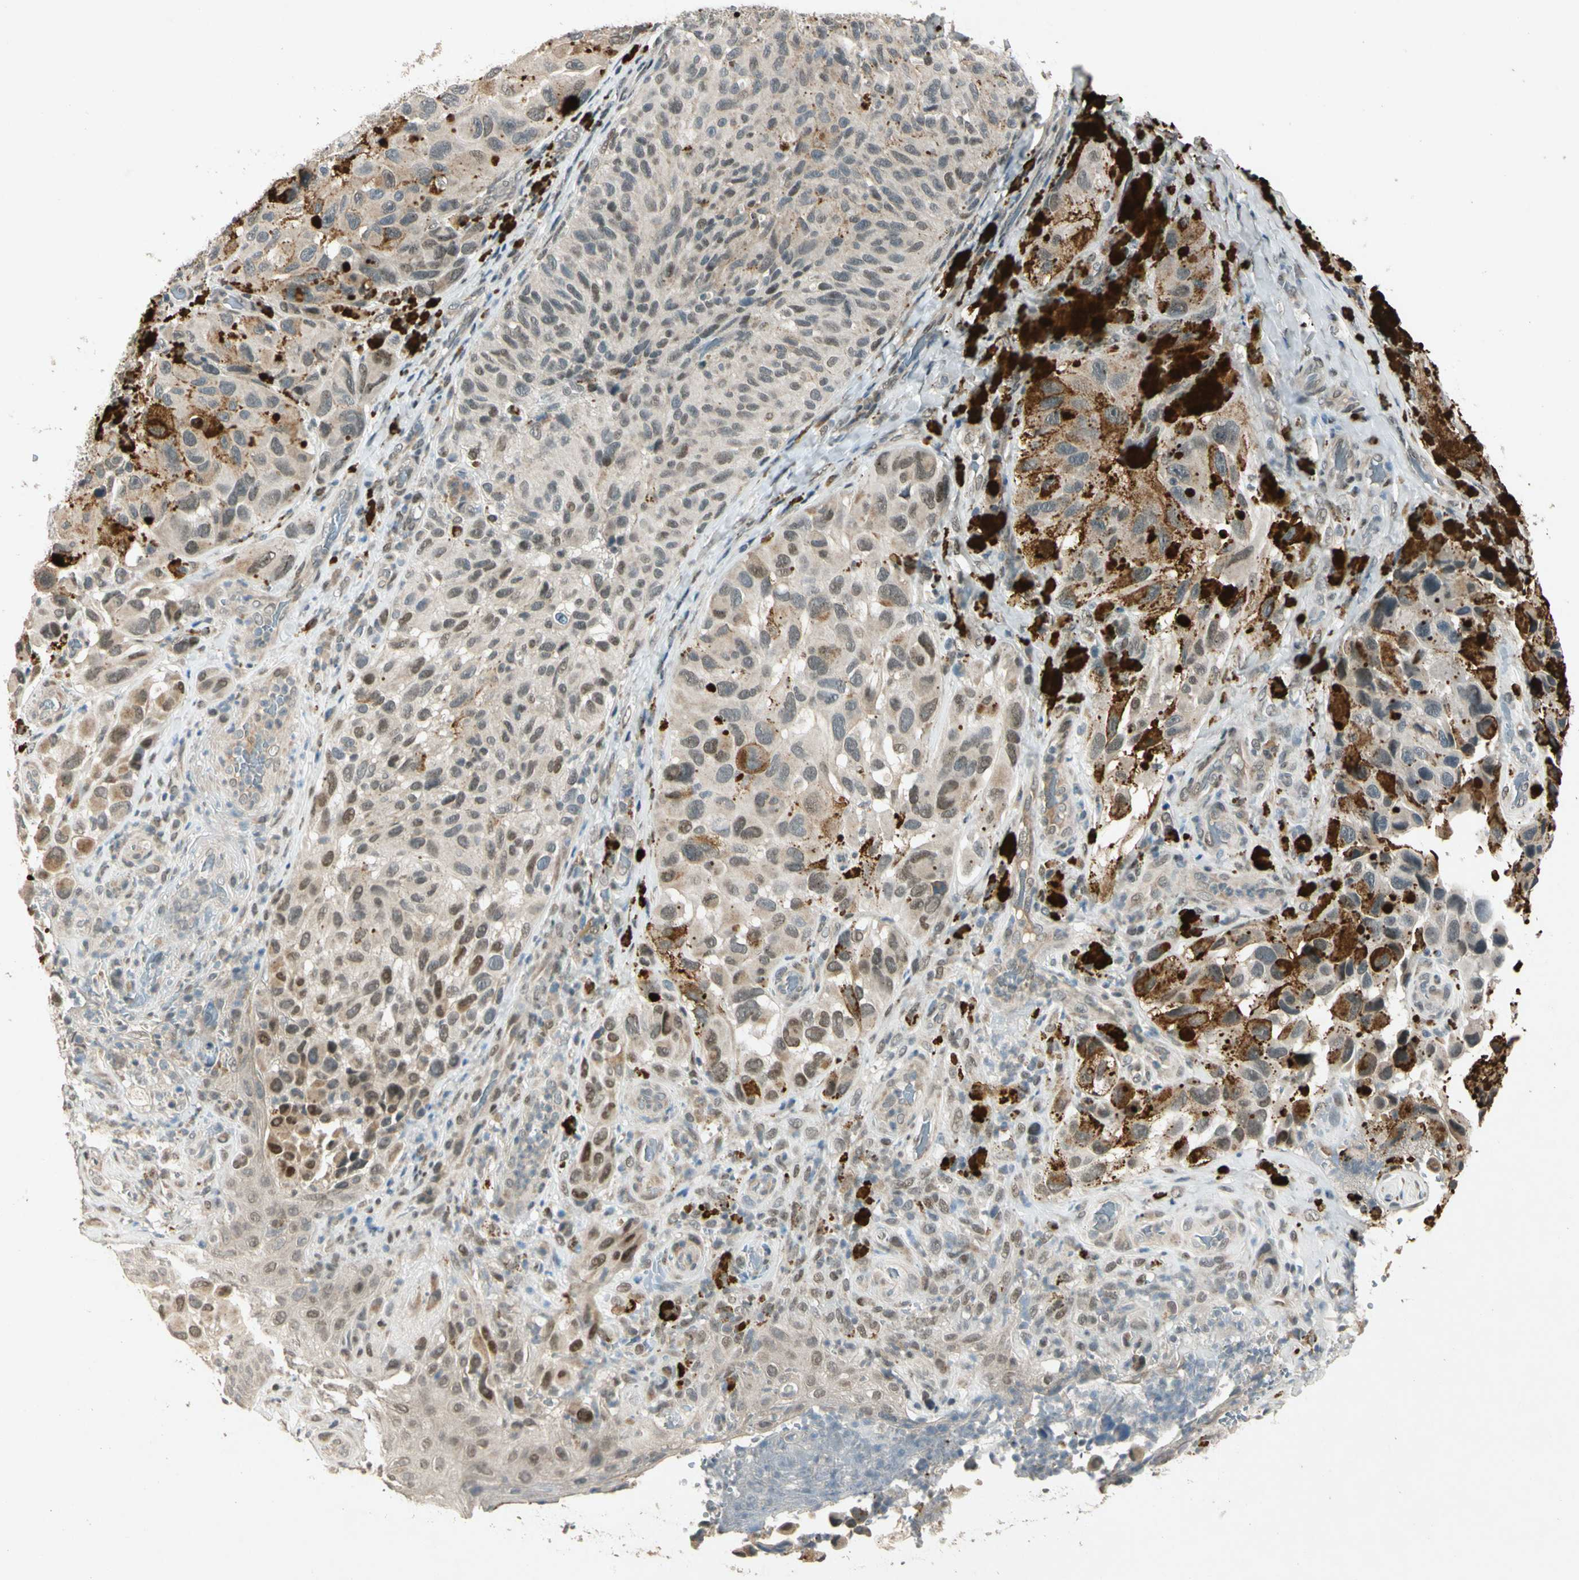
{"staining": {"intensity": "weak", "quantity": "25%-75%", "location": "cytoplasmic/membranous,nuclear"}, "tissue": "melanoma", "cell_type": "Tumor cells", "image_type": "cancer", "snomed": [{"axis": "morphology", "description": "Malignant melanoma, NOS"}, {"axis": "topography", "description": "Skin"}], "caption": "This is an image of immunohistochemistry (IHC) staining of melanoma, which shows weak staining in the cytoplasmic/membranous and nuclear of tumor cells.", "gene": "ZBTB4", "patient": {"sex": "female", "age": 73}}